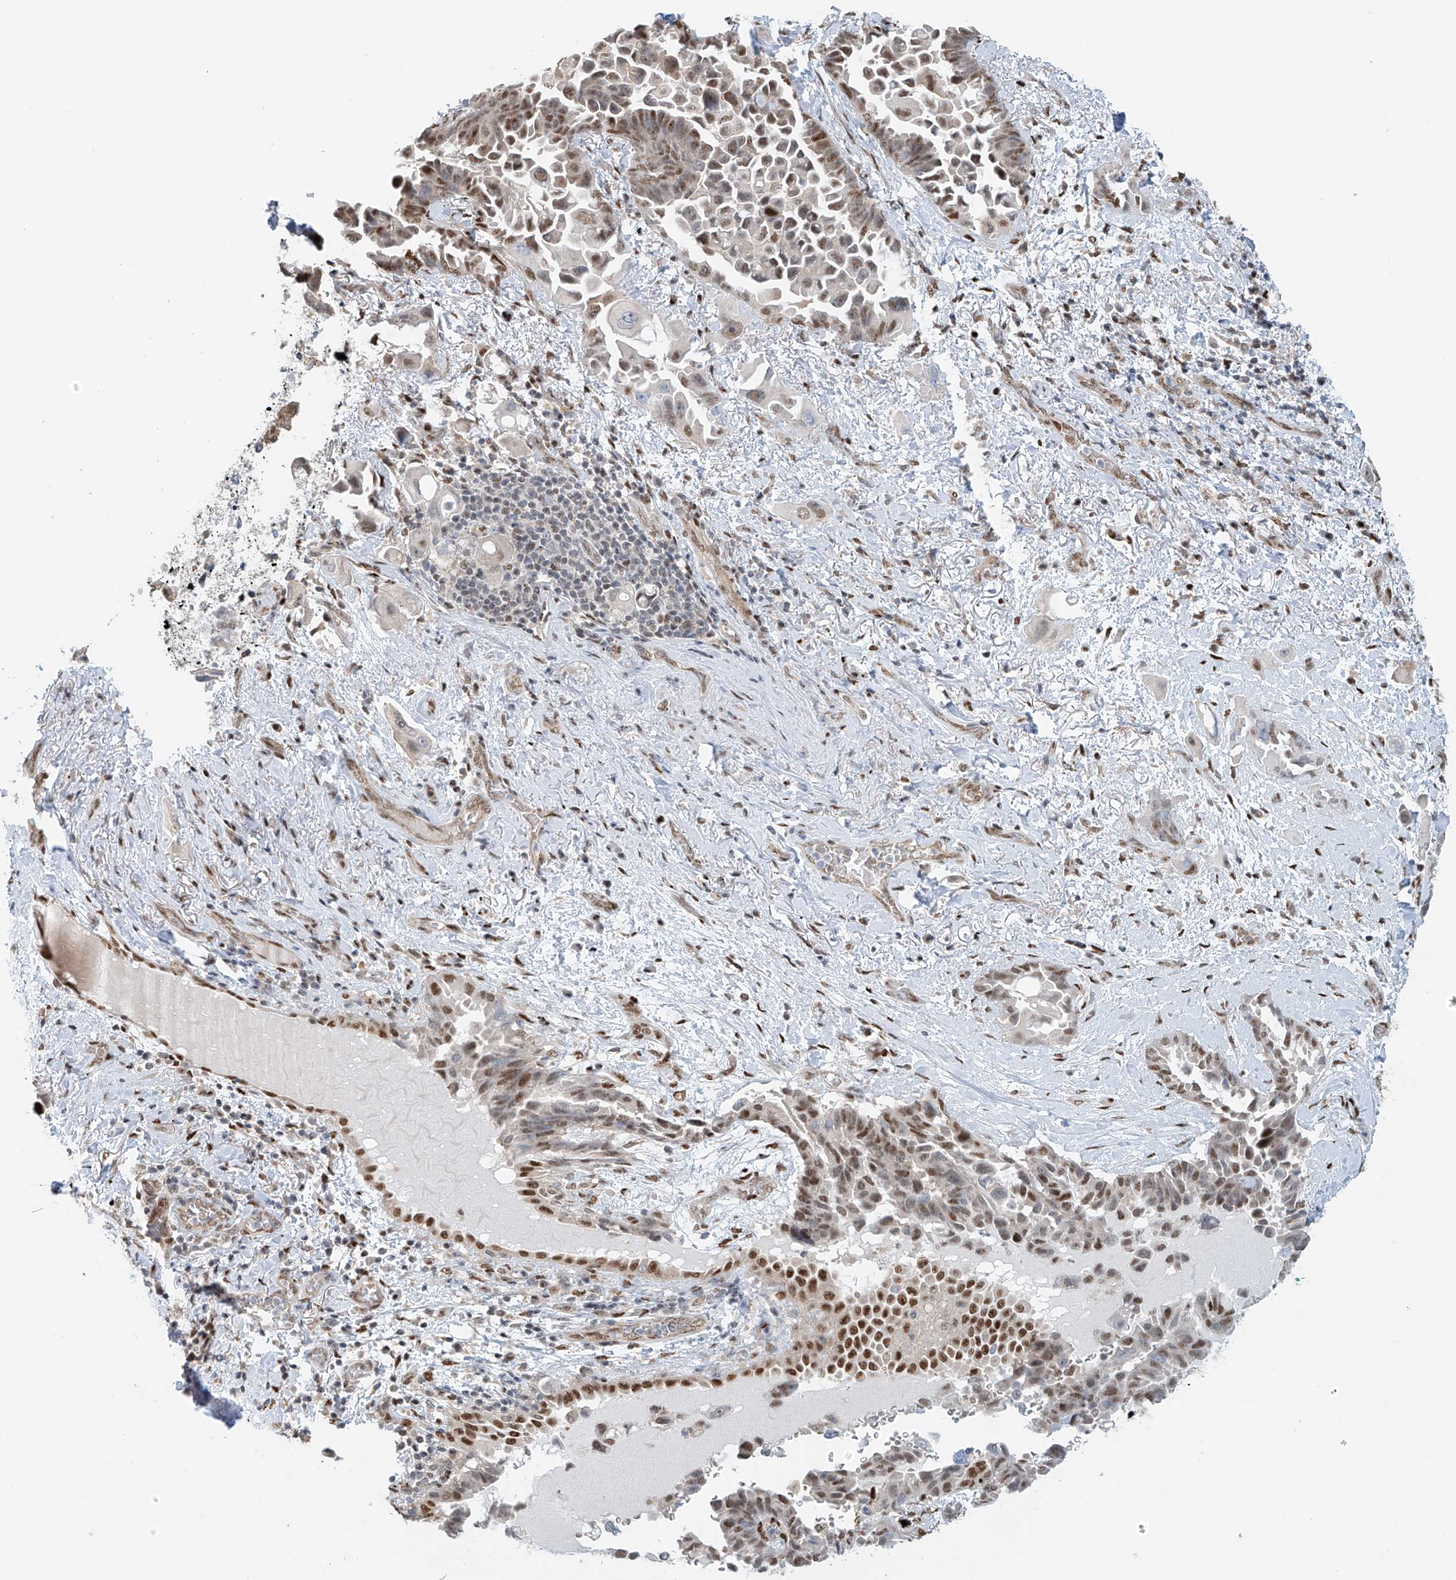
{"staining": {"intensity": "moderate", "quantity": "<25%", "location": "nuclear"}, "tissue": "lung cancer", "cell_type": "Tumor cells", "image_type": "cancer", "snomed": [{"axis": "morphology", "description": "Adenocarcinoma, NOS"}, {"axis": "topography", "description": "Lung"}], "caption": "IHC micrograph of adenocarcinoma (lung) stained for a protein (brown), which shows low levels of moderate nuclear expression in about <25% of tumor cells.", "gene": "ZNF514", "patient": {"sex": "female", "age": 67}}